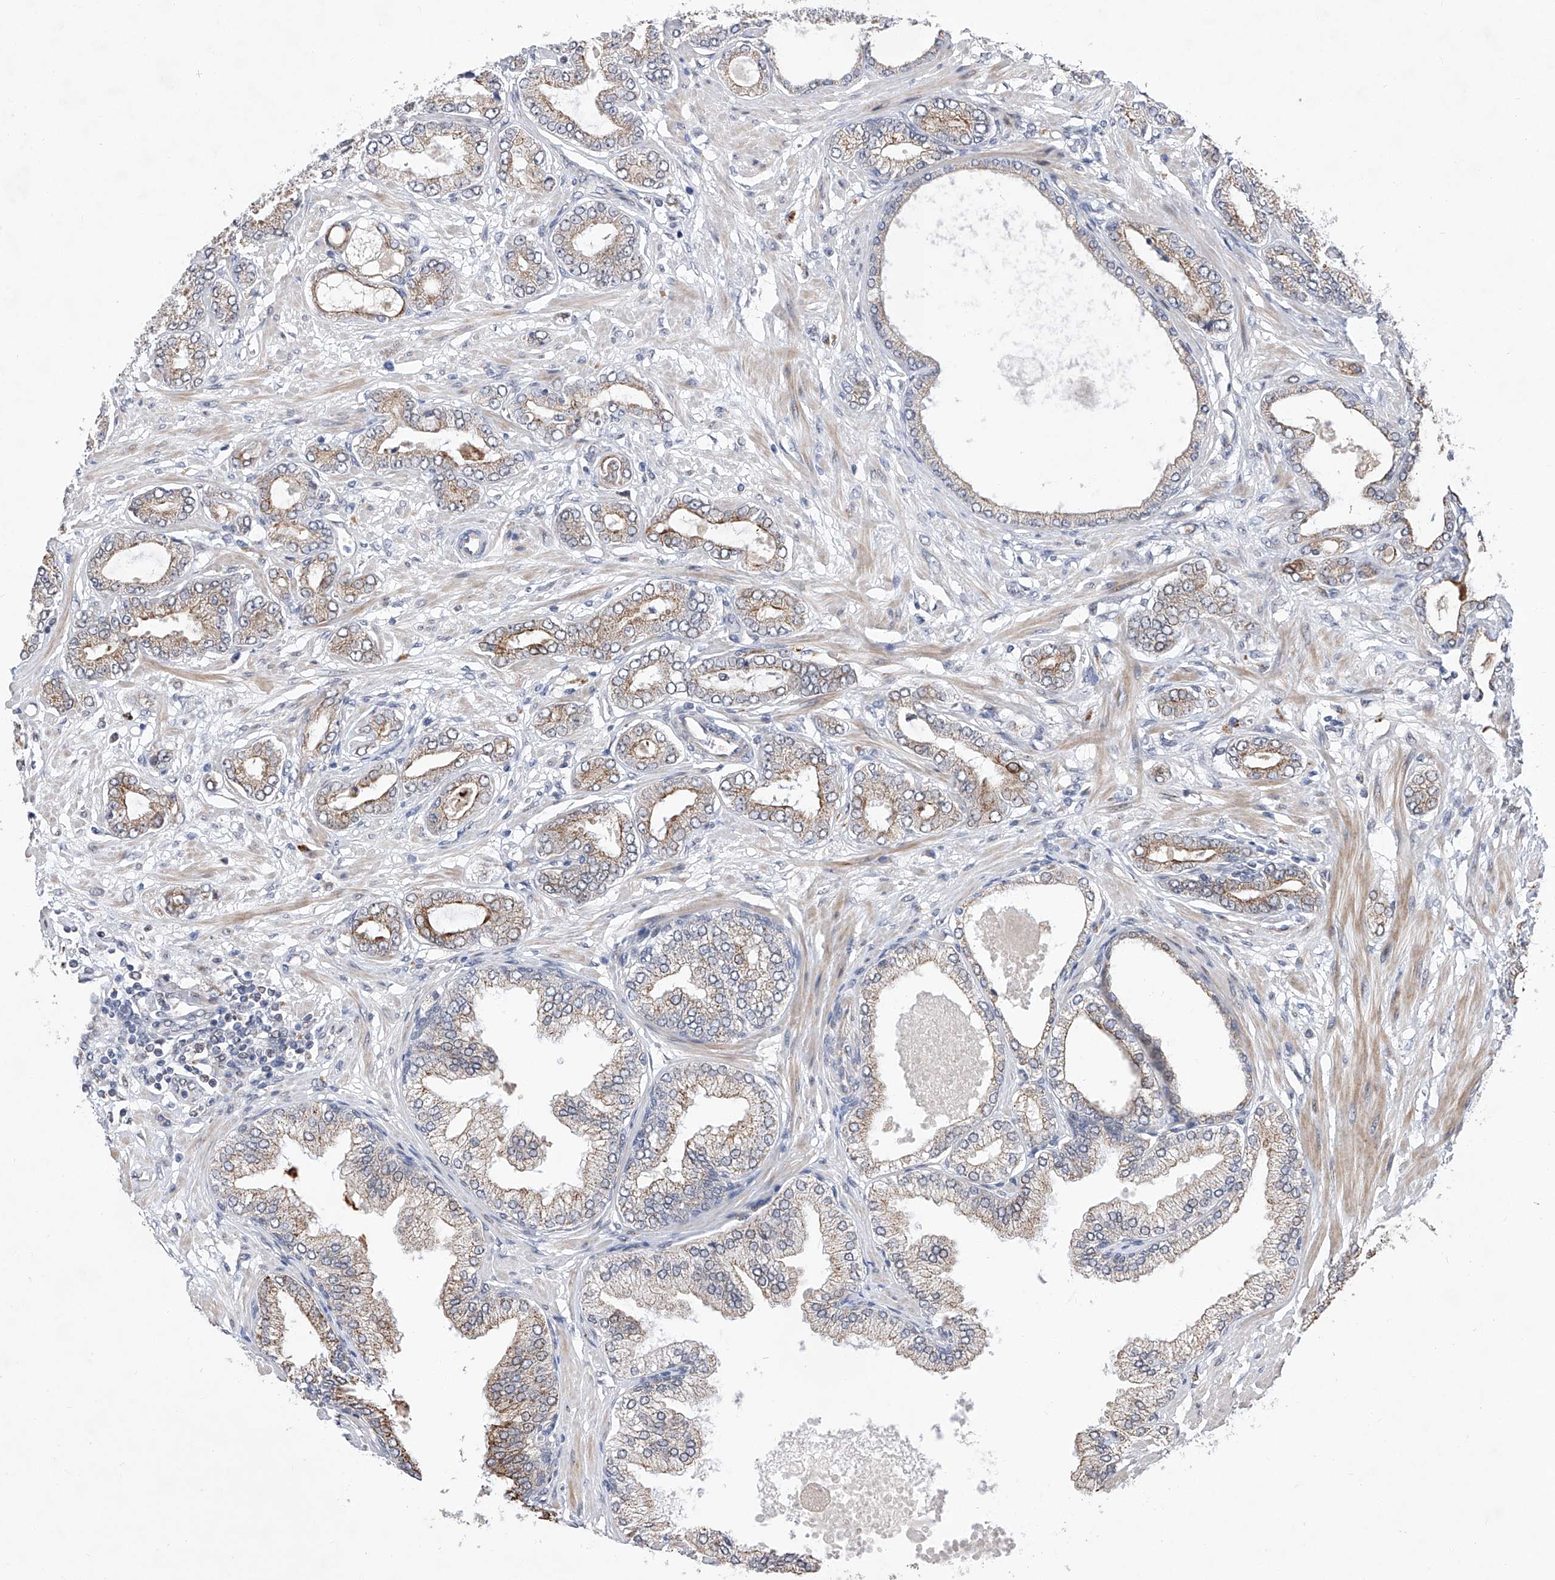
{"staining": {"intensity": "moderate", "quantity": "25%-75%", "location": "cytoplasmic/membranous"}, "tissue": "prostate cancer", "cell_type": "Tumor cells", "image_type": "cancer", "snomed": [{"axis": "morphology", "description": "Adenocarcinoma, Low grade"}, {"axis": "topography", "description": "Prostate"}], "caption": "Immunohistochemistry of adenocarcinoma (low-grade) (prostate) displays medium levels of moderate cytoplasmic/membranous positivity in approximately 25%-75% of tumor cells. (DAB IHC with brightfield microscopy, high magnification).", "gene": "FARP2", "patient": {"sex": "male", "age": 63}}